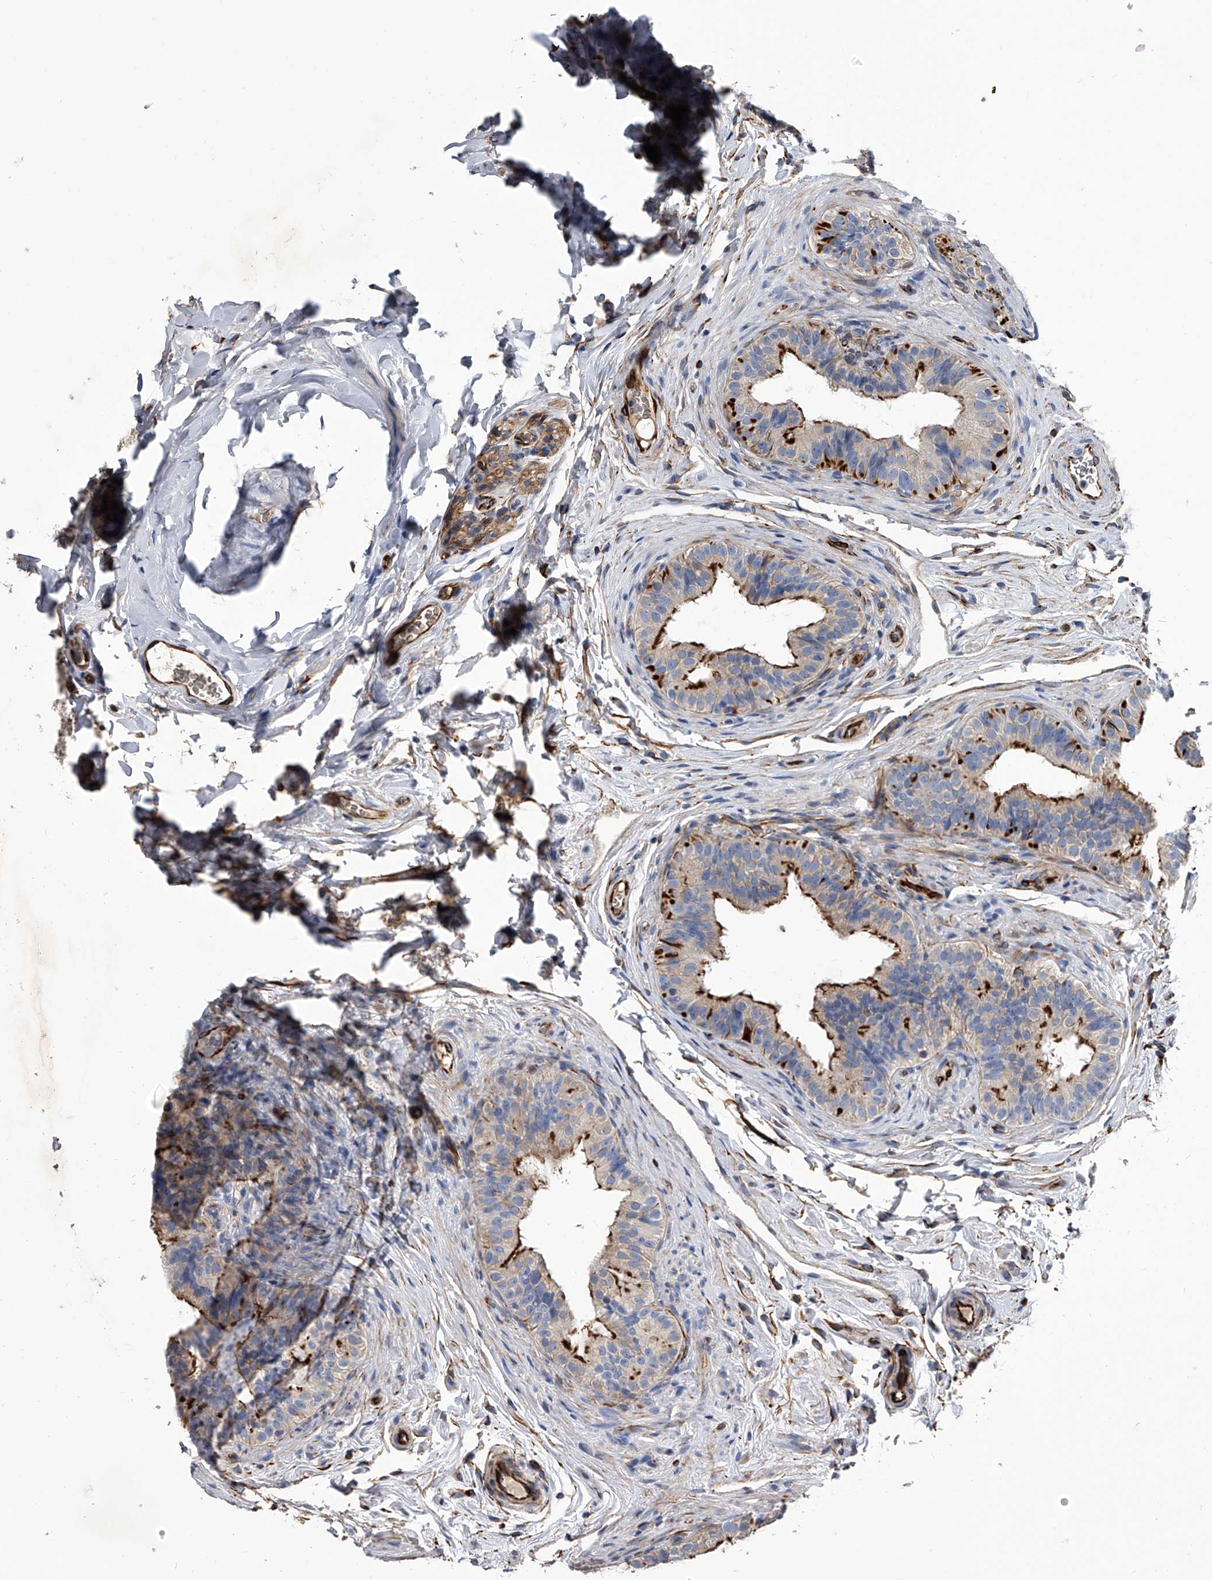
{"staining": {"intensity": "strong", "quantity": "25%-75%", "location": "cytoplasmic/membranous"}, "tissue": "epididymis", "cell_type": "Glandular cells", "image_type": "normal", "snomed": [{"axis": "morphology", "description": "Normal tissue, NOS"}, {"axis": "topography", "description": "Epididymis"}], "caption": "An IHC image of normal tissue is shown. Protein staining in brown shows strong cytoplasmic/membranous positivity in epididymis within glandular cells.", "gene": "EFCAB7", "patient": {"sex": "male", "age": 49}}